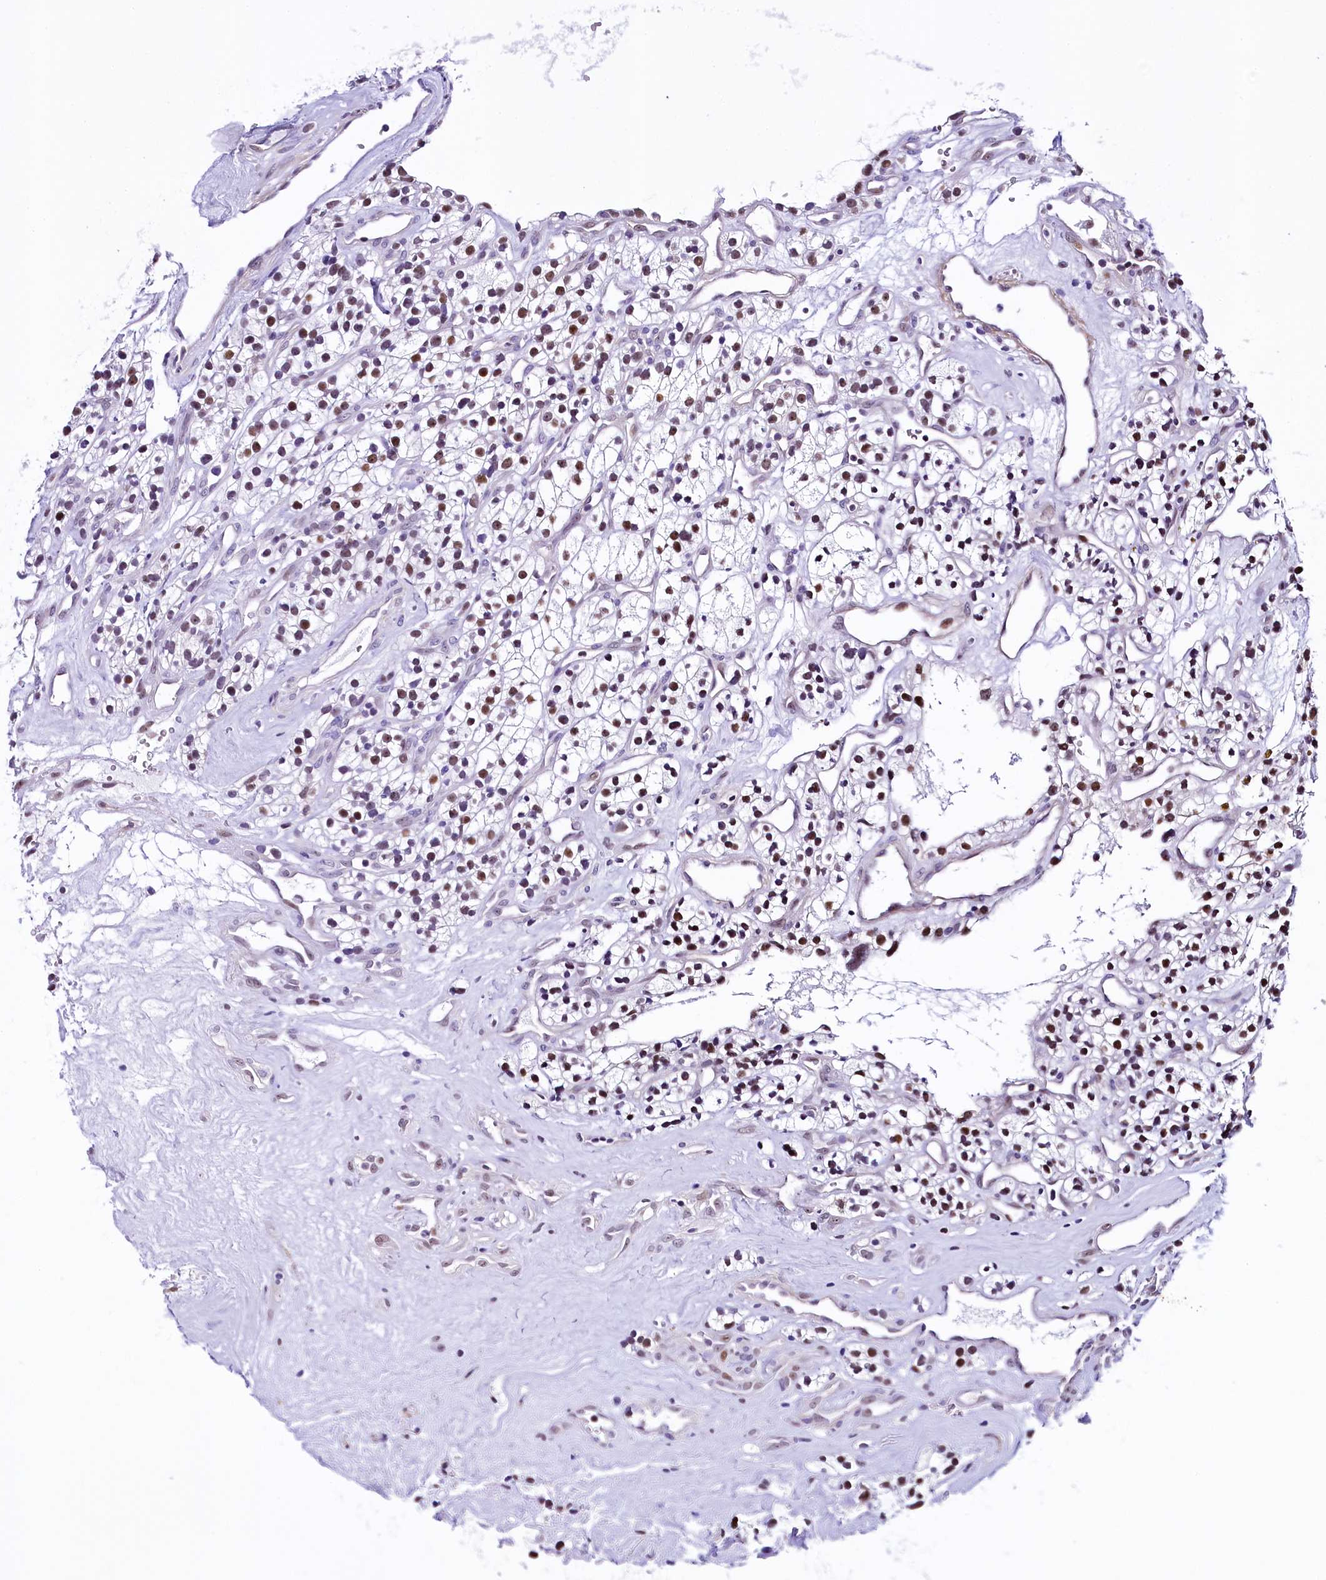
{"staining": {"intensity": "moderate", "quantity": "25%-75%", "location": "nuclear"}, "tissue": "renal cancer", "cell_type": "Tumor cells", "image_type": "cancer", "snomed": [{"axis": "morphology", "description": "Adenocarcinoma, NOS"}, {"axis": "topography", "description": "Kidney"}], "caption": "A brown stain shows moderate nuclear expression of a protein in human renal cancer tumor cells.", "gene": "SAMD10", "patient": {"sex": "female", "age": 57}}